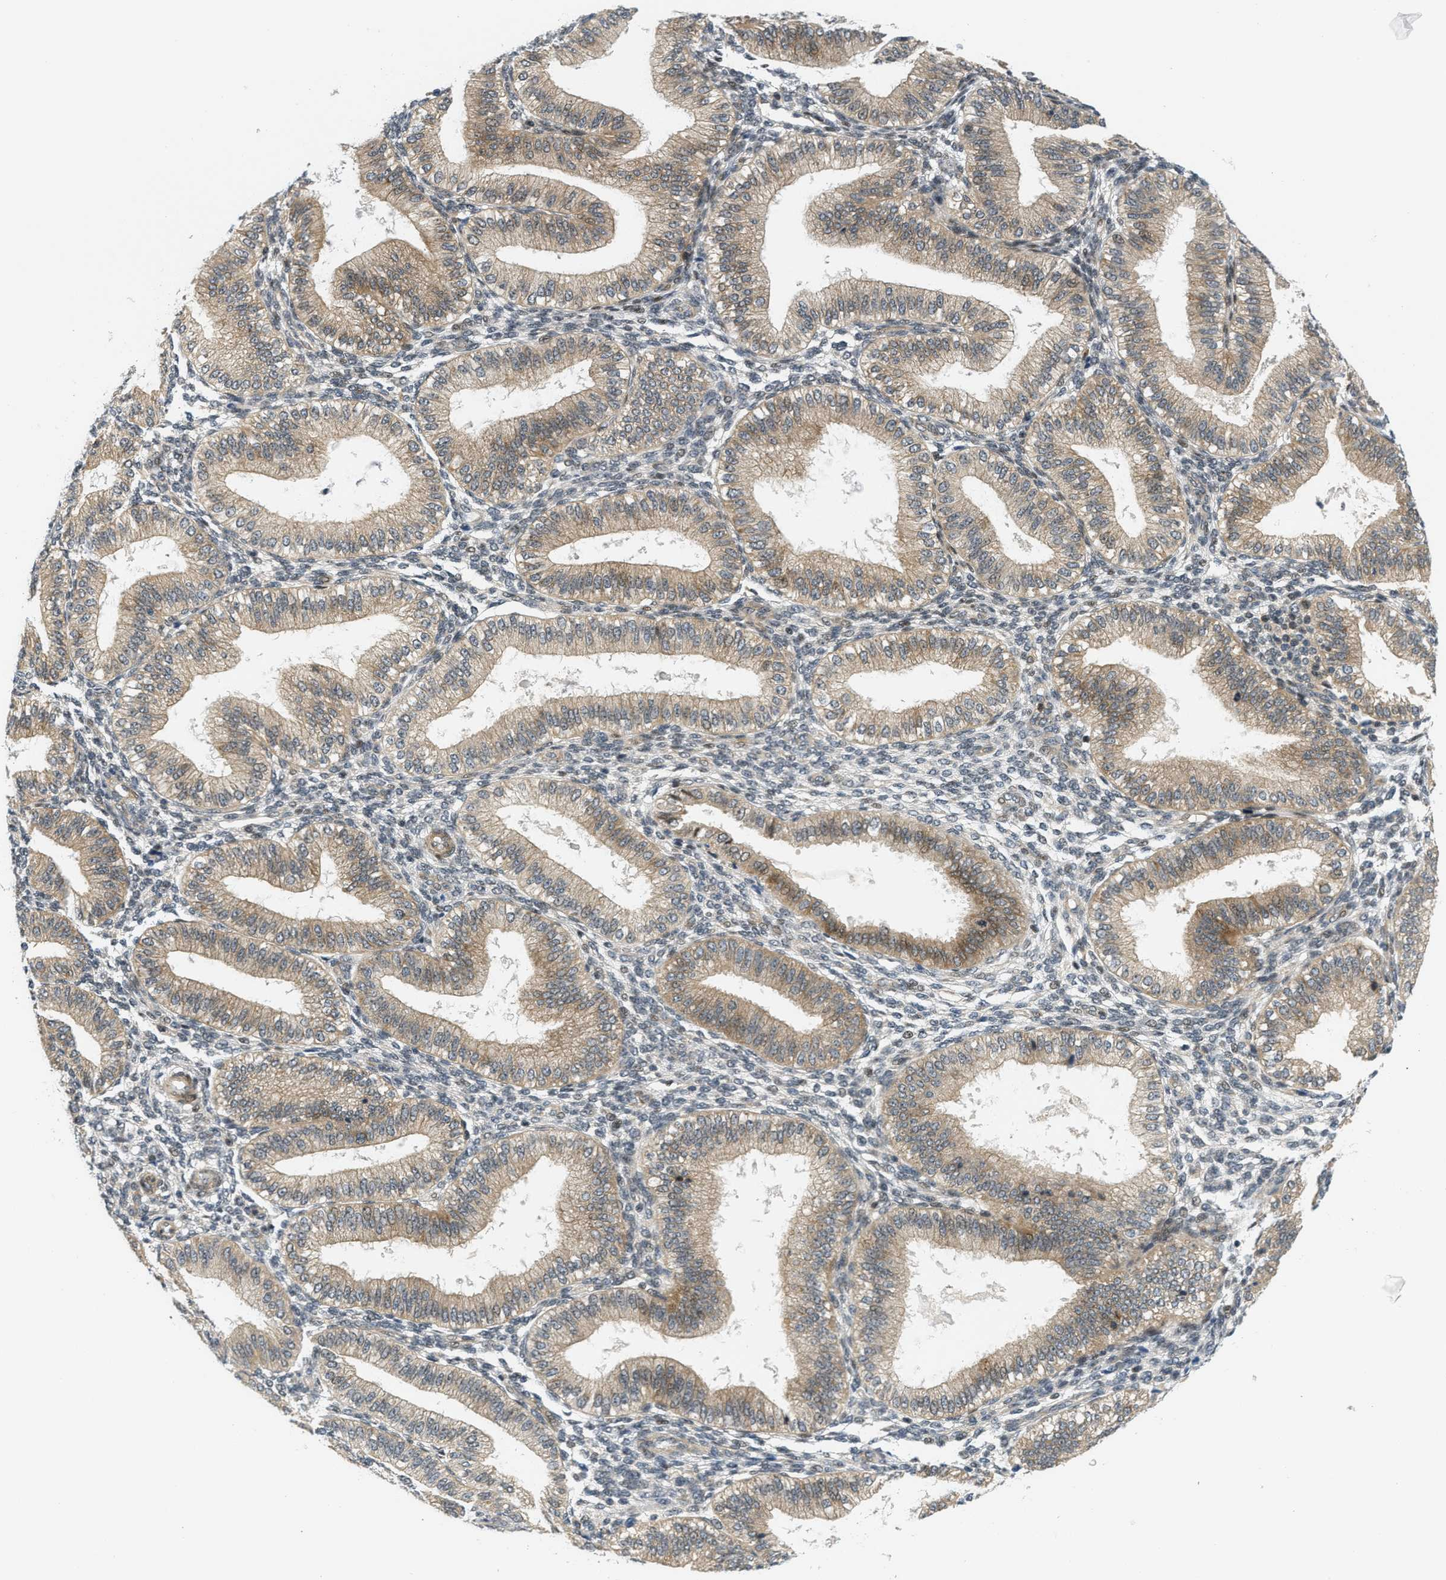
{"staining": {"intensity": "negative", "quantity": "none", "location": "none"}, "tissue": "endometrium", "cell_type": "Cells in endometrial stroma", "image_type": "normal", "snomed": [{"axis": "morphology", "description": "Normal tissue, NOS"}, {"axis": "topography", "description": "Endometrium"}], "caption": "High magnification brightfield microscopy of normal endometrium stained with DAB (3,3'-diaminobenzidine) (brown) and counterstained with hematoxylin (blue): cells in endometrial stroma show no significant expression.", "gene": "KMT2A", "patient": {"sex": "female", "age": 39}}